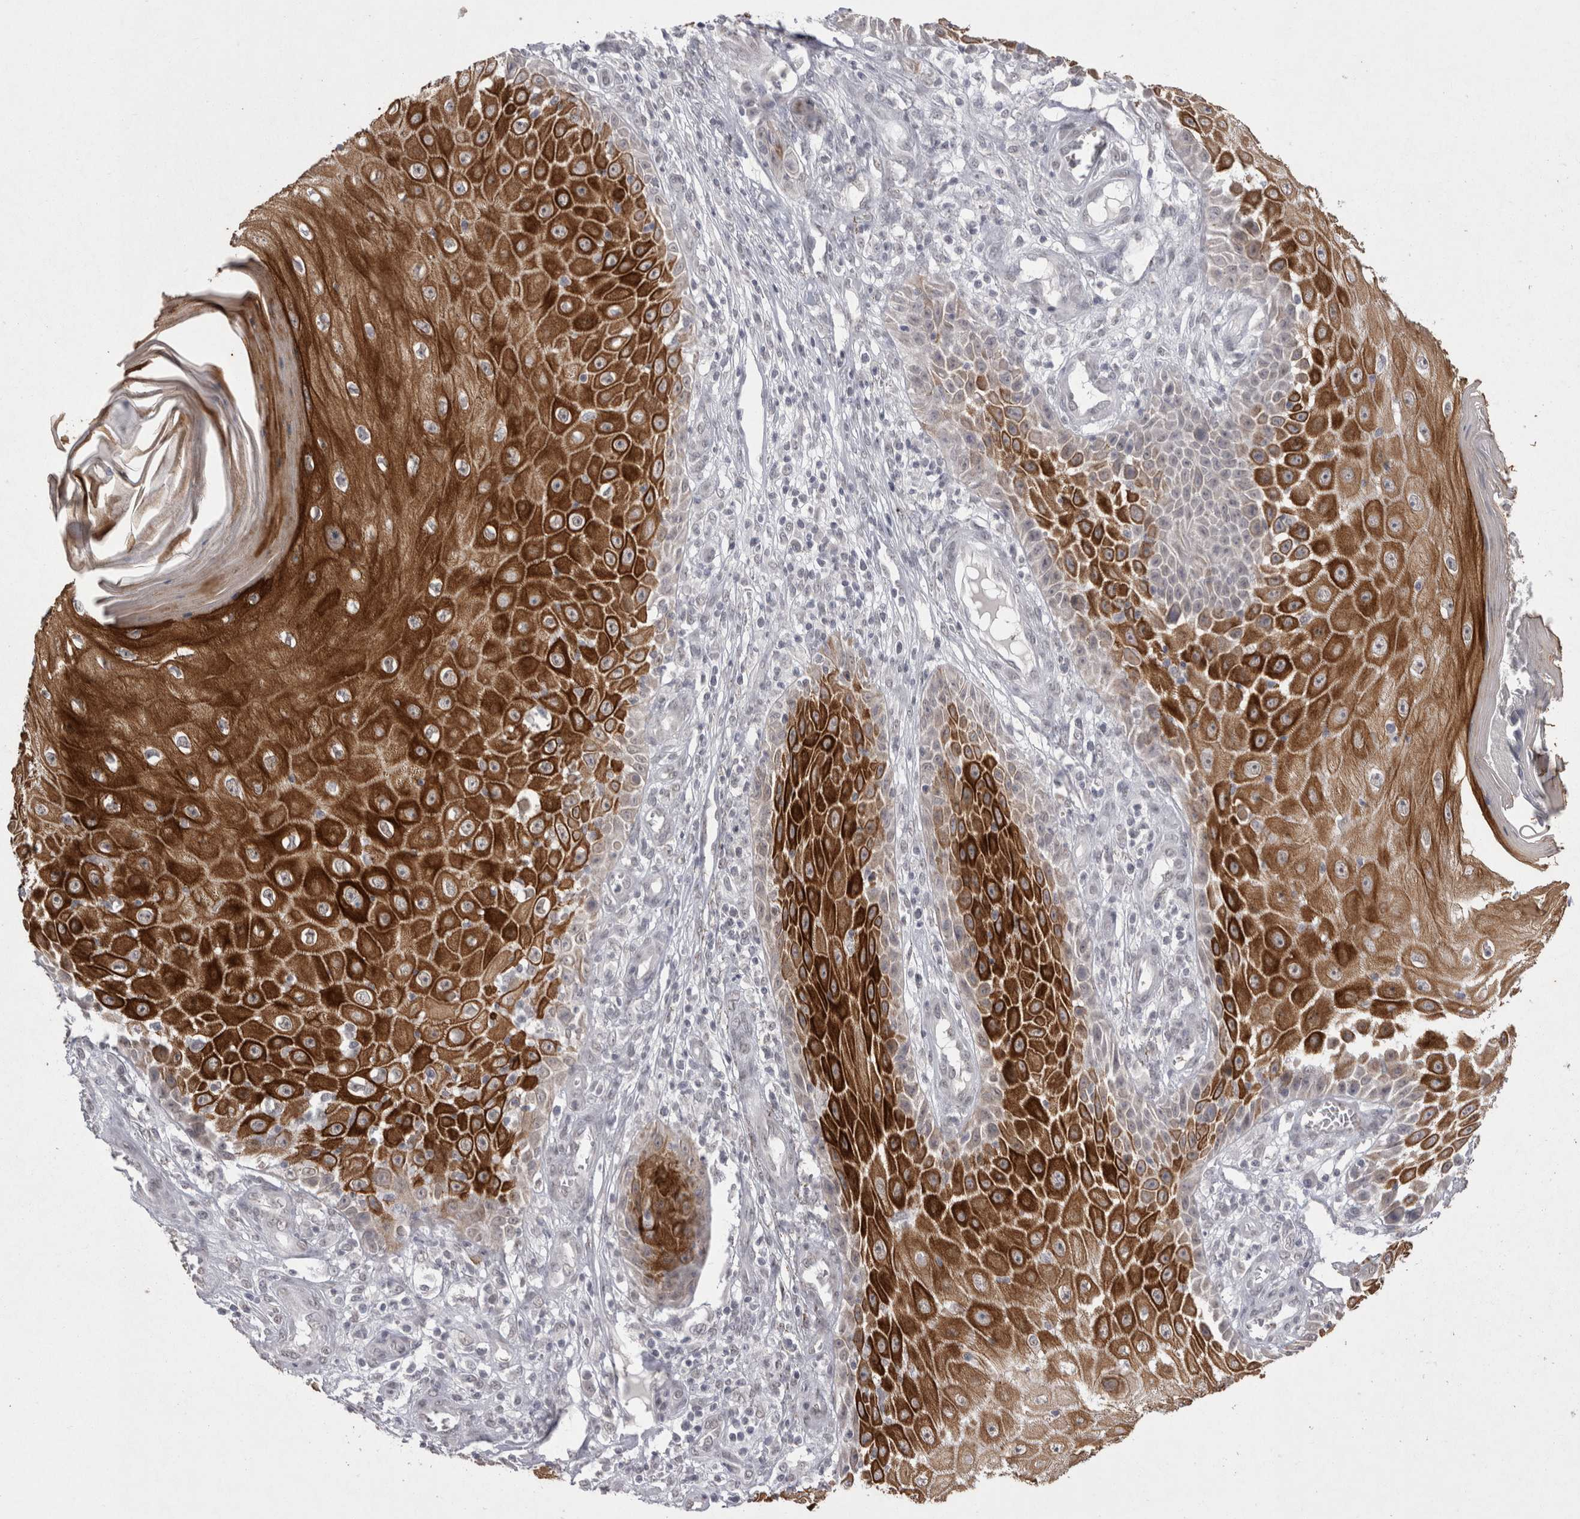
{"staining": {"intensity": "strong", "quantity": ">75%", "location": "cytoplasmic/membranous"}, "tissue": "skin cancer", "cell_type": "Tumor cells", "image_type": "cancer", "snomed": [{"axis": "morphology", "description": "Squamous cell carcinoma, NOS"}, {"axis": "topography", "description": "Skin"}], "caption": "A histopathology image showing strong cytoplasmic/membranous positivity in approximately >75% of tumor cells in skin cancer, as visualized by brown immunohistochemical staining.", "gene": "DDX4", "patient": {"sex": "female", "age": 73}}